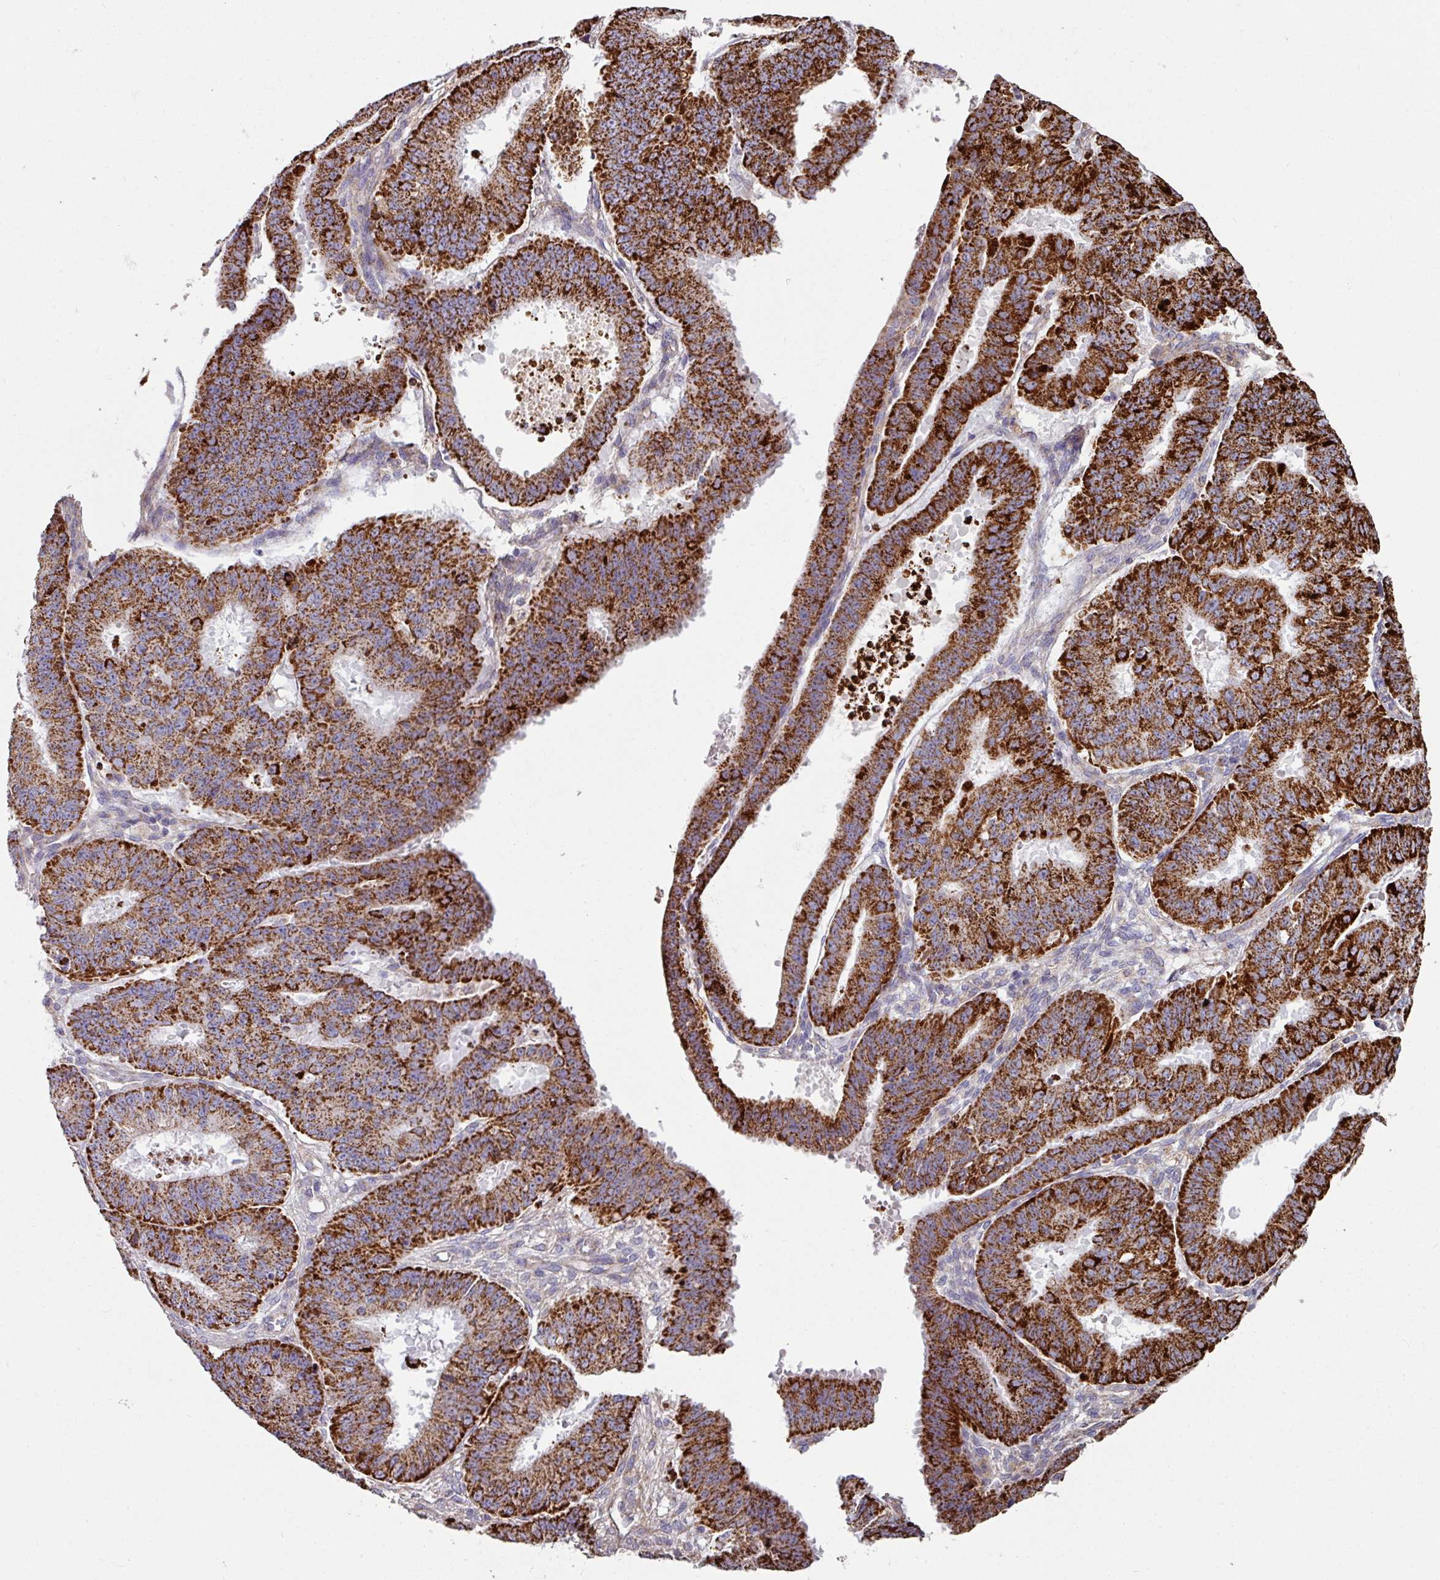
{"staining": {"intensity": "strong", "quantity": ">75%", "location": "cytoplasmic/membranous"}, "tissue": "ovarian cancer", "cell_type": "Tumor cells", "image_type": "cancer", "snomed": [{"axis": "morphology", "description": "Carcinoma, endometroid"}, {"axis": "topography", "description": "Appendix"}, {"axis": "topography", "description": "Ovary"}], "caption": "The histopathology image shows staining of ovarian cancer, revealing strong cytoplasmic/membranous protein positivity (brown color) within tumor cells.", "gene": "OR2D3", "patient": {"sex": "female", "age": 42}}